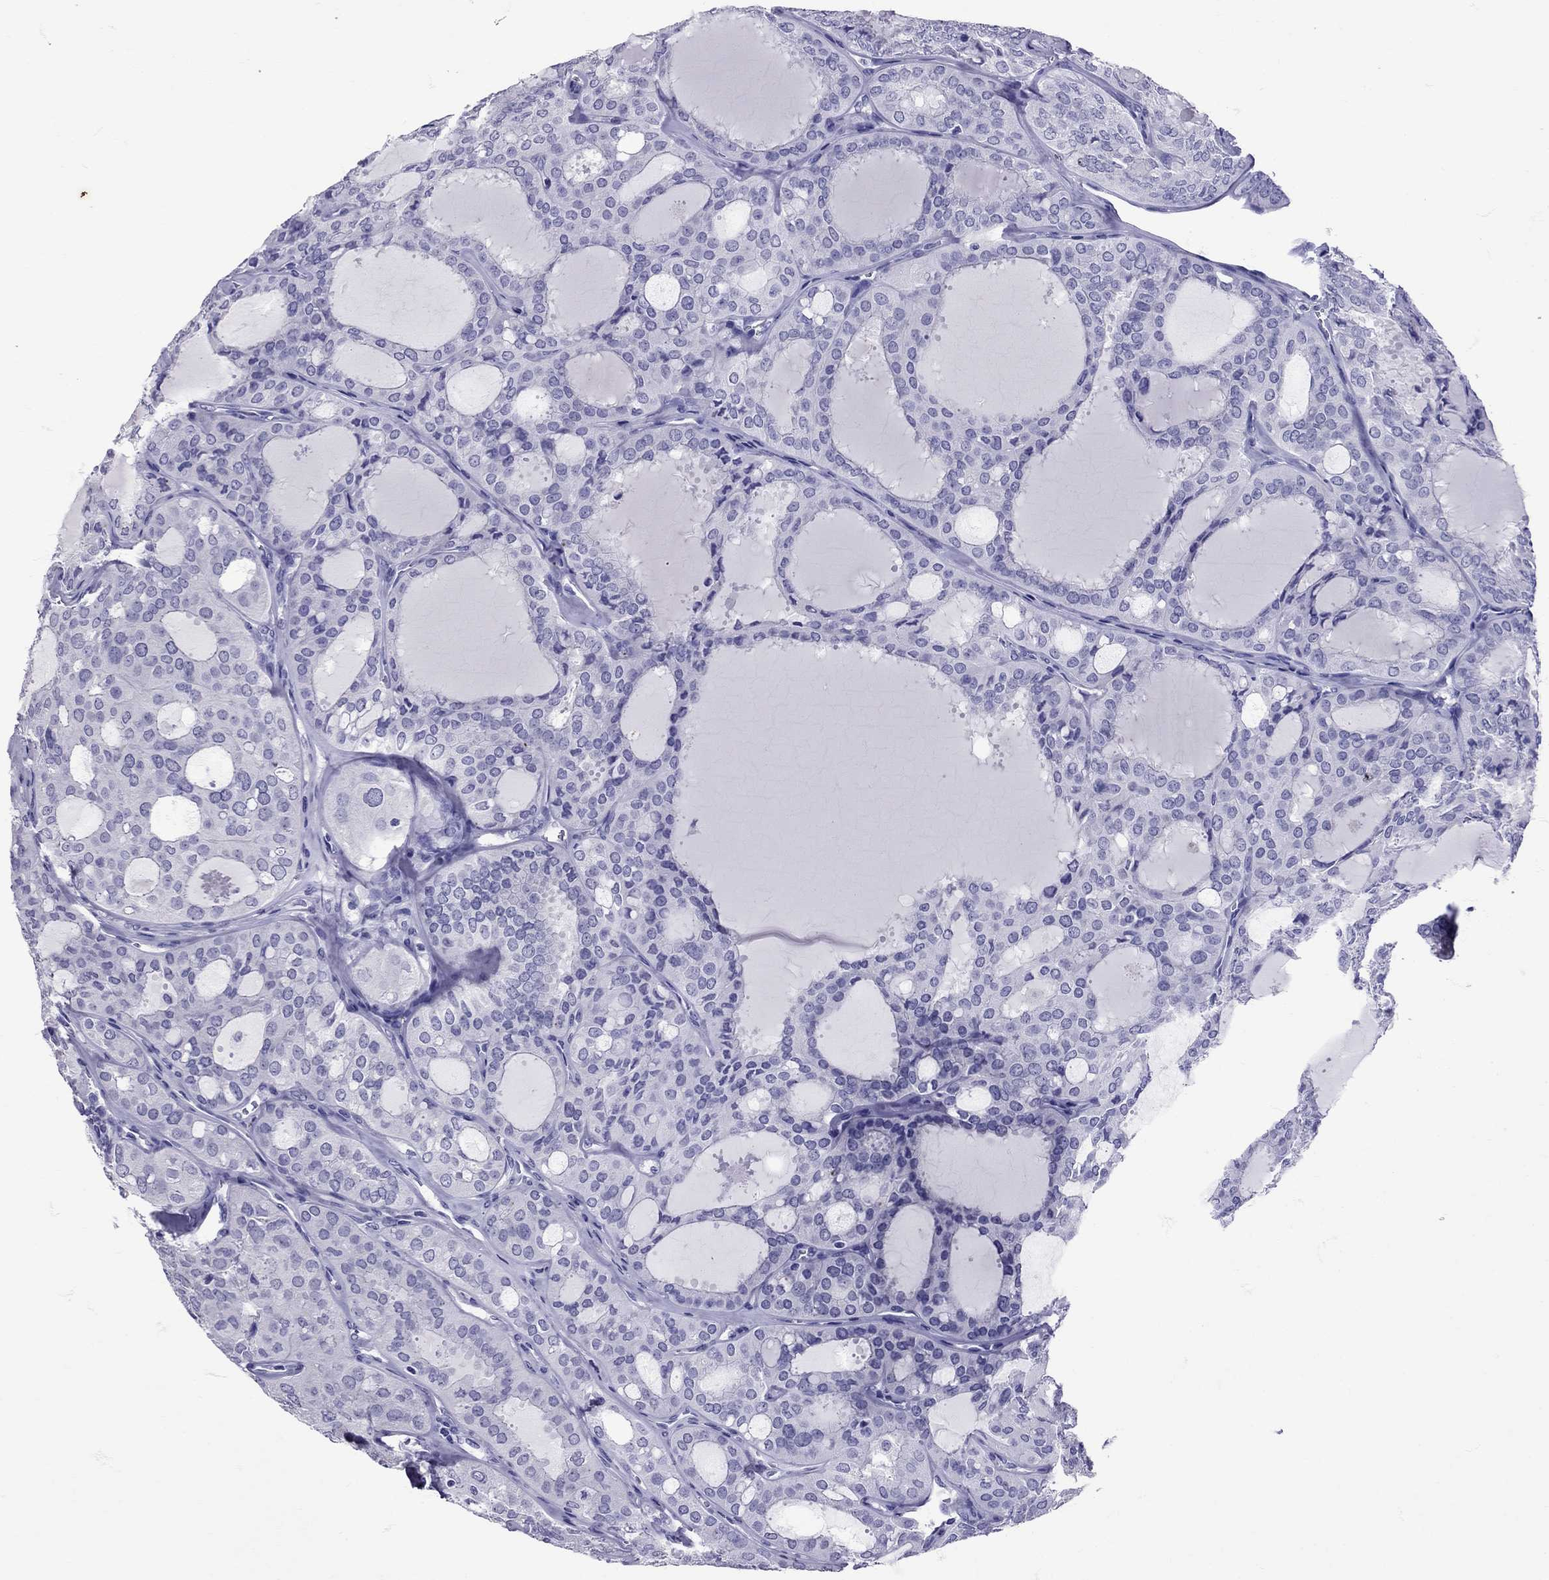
{"staining": {"intensity": "negative", "quantity": "none", "location": "none"}, "tissue": "thyroid cancer", "cell_type": "Tumor cells", "image_type": "cancer", "snomed": [{"axis": "morphology", "description": "Follicular adenoma carcinoma, NOS"}, {"axis": "topography", "description": "Thyroid gland"}], "caption": "This image is of thyroid cancer stained with immunohistochemistry (IHC) to label a protein in brown with the nuclei are counter-stained blue. There is no positivity in tumor cells.", "gene": "AVP", "patient": {"sex": "male", "age": 75}}